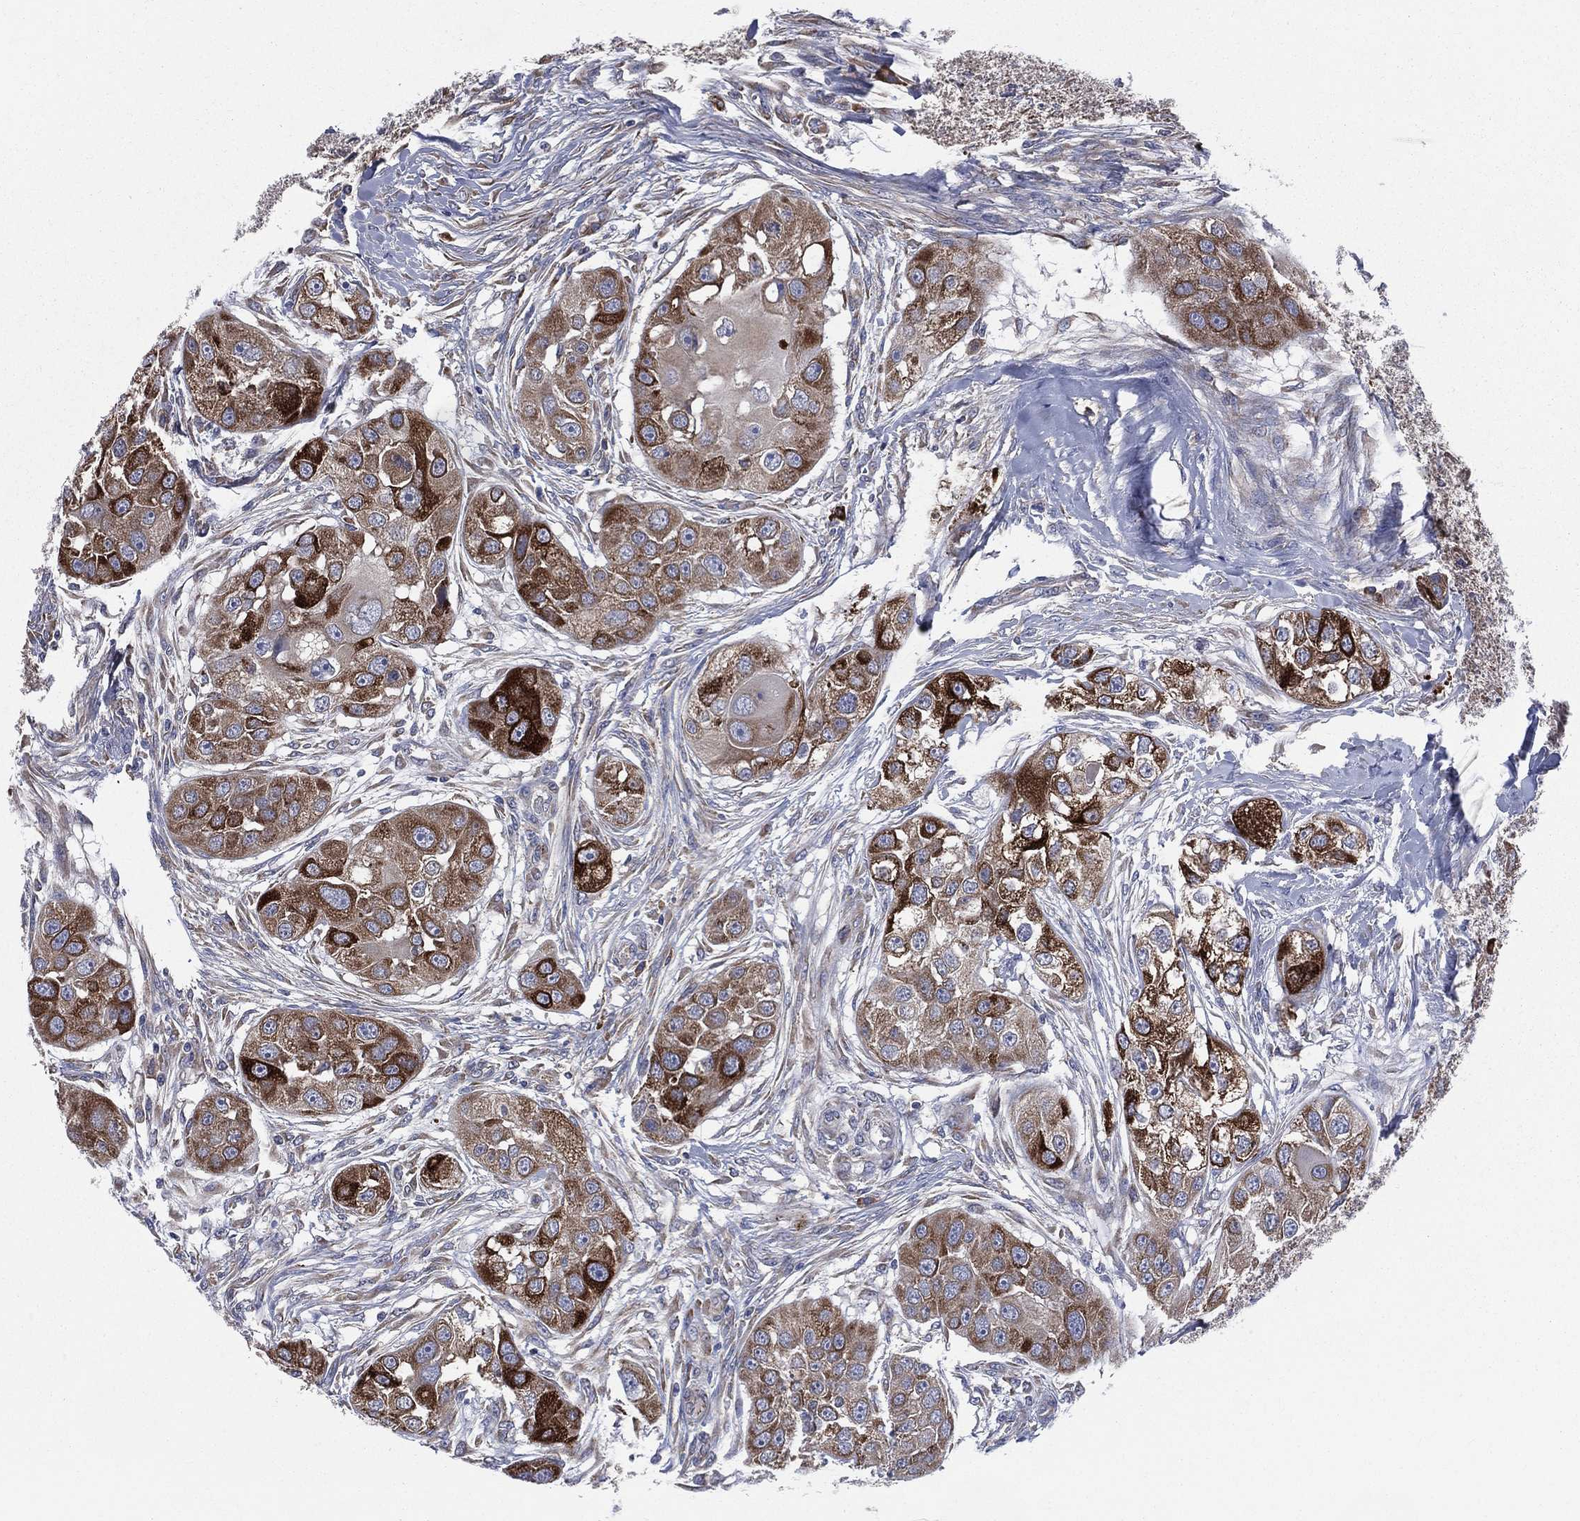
{"staining": {"intensity": "strong", "quantity": ">75%", "location": "cytoplasmic/membranous"}, "tissue": "head and neck cancer", "cell_type": "Tumor cells", "image_type": "cancer", "snomed": [{"axis": "morphology", "description": "Normal tissue, NOS"}, {"axis": "morphology", "description": "Squamous cell carcinoma, NOS"}, {"axis": "topography", "description": "Skeletal muscle"}, {"axis": "topography", "description": "Head-Neck"}], "caption": "The immunohistochemical stain highlights strong cytoplasmic/membranous expression in tumor cells of head and neck squamous cell carcinoma tissue.", "gene": "CCDC159", "patient": {"sex": "male", "age": 51}}